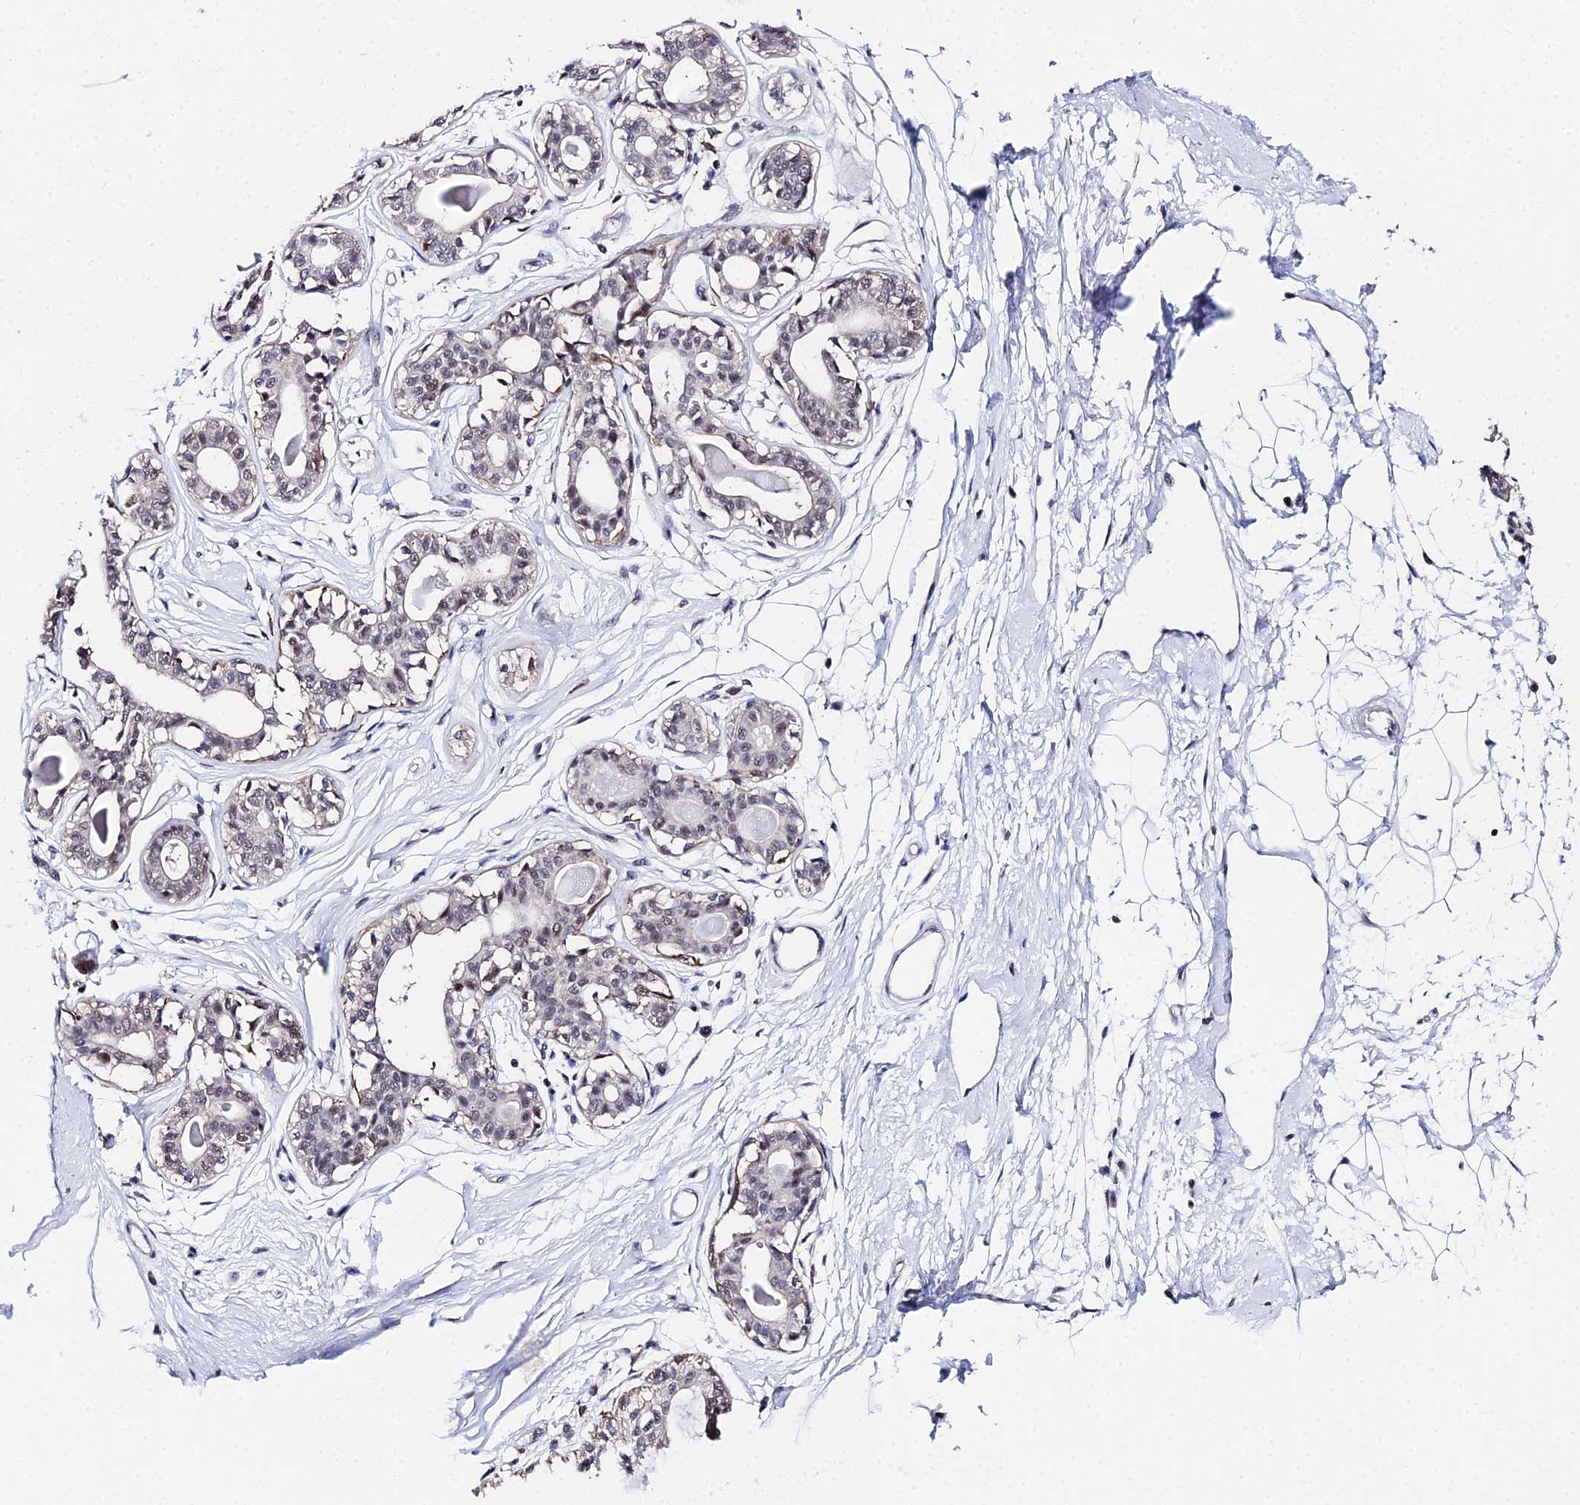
{"staining": {"intensity": "negative", "quantity": "none", "location": "none"}, "tissue": "breast", "cell_type": "Adipocytes", "image_type": "normal", "snomed": [{"axis": "morphology", "description": "Normal tissue, NOS"}, {"axis": "topography", "description": "Breast"}], "caption": "Immunohistochemistry (IHC) photomicrograph of normal human breast stained for a protein (brown), which demonstrates no positivity in adipocytes.", "gene": "MAGOHB", "patient": {"sex": "female", "age": 45}}